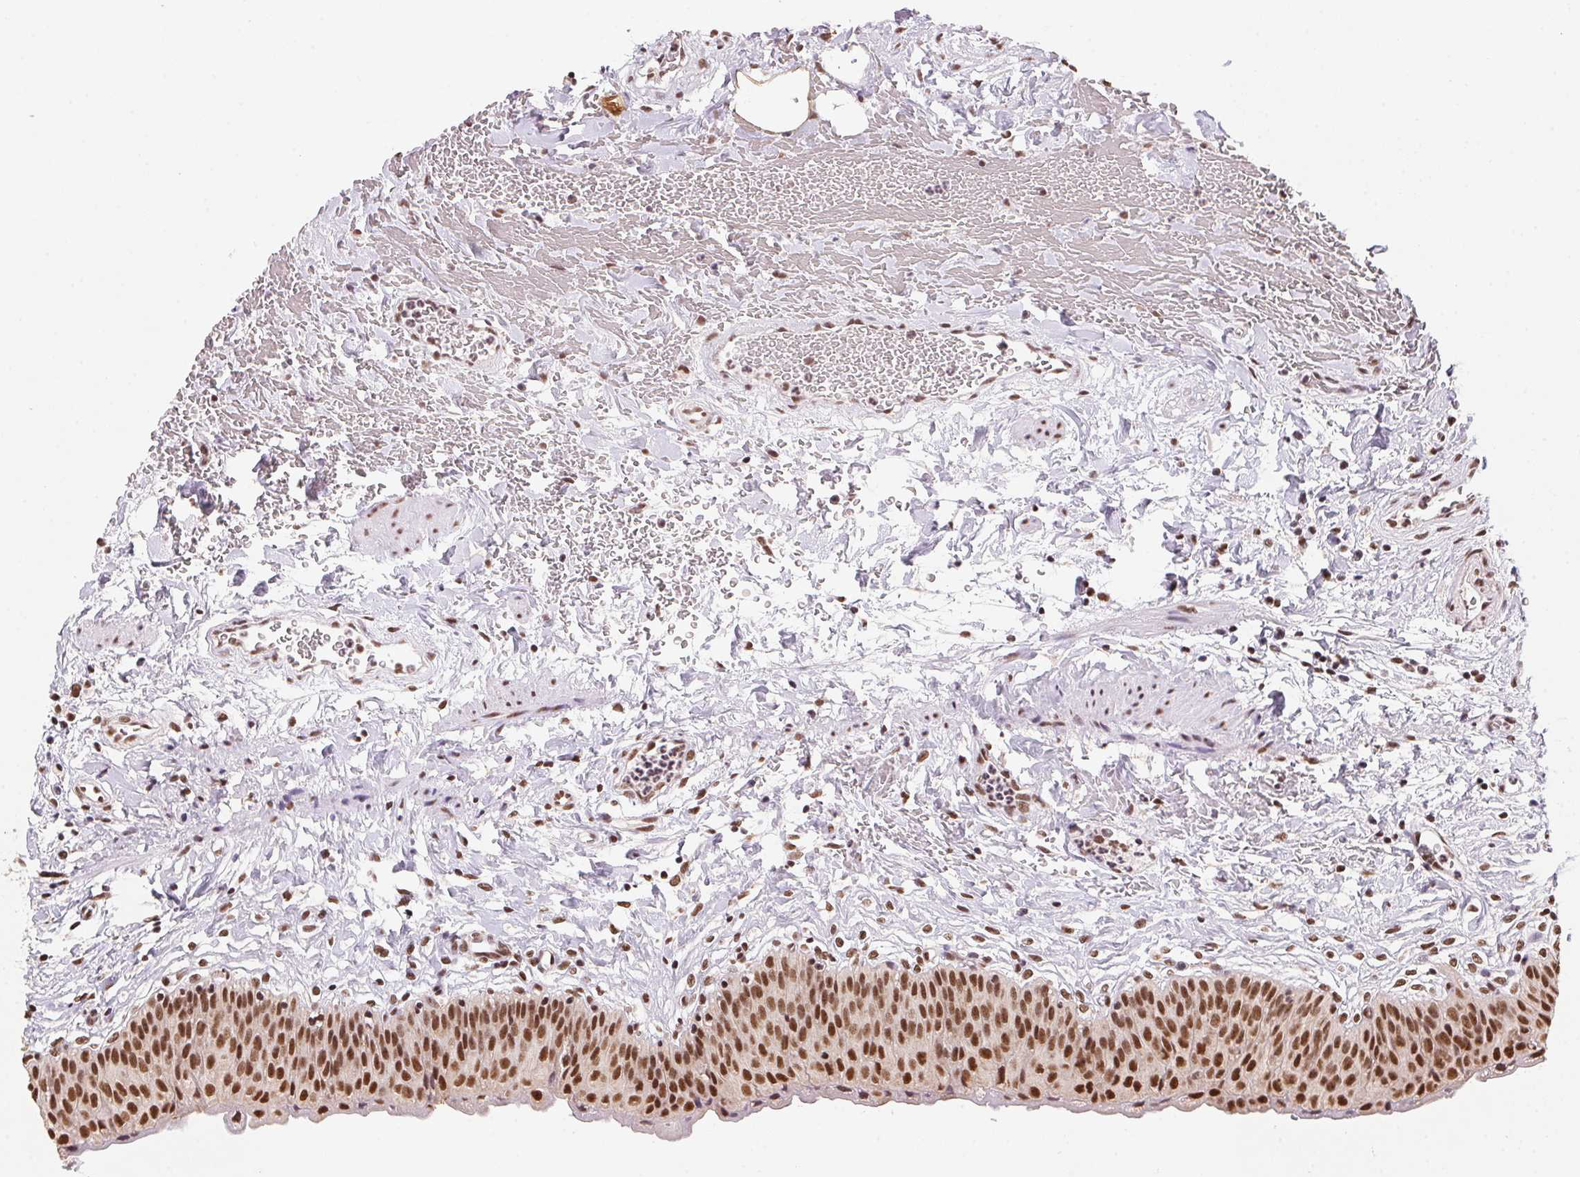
{"staining": {"intensity": "moderate", "quantity": ">75%", "location": "nuclear"}, "tissue": "urinary bladder", "cell_type": "Urothelial cells", "image_type": "normal", "snomed": [{"axis": "morphology", "description": "Normal tissue, NOS"}, {"axis": "topography", "description": "Urinary bladder"}], "caption": "Immunohistochemical staining of normal urinary bladder exhibits medium levels of moderate nuclear expression in approximately >75% of urothelial cells. The protein is shown in brown color, while the nuclei are stained blue.", "gene": "SNRPG", "patient": {"sex": "male", "age": 55}}